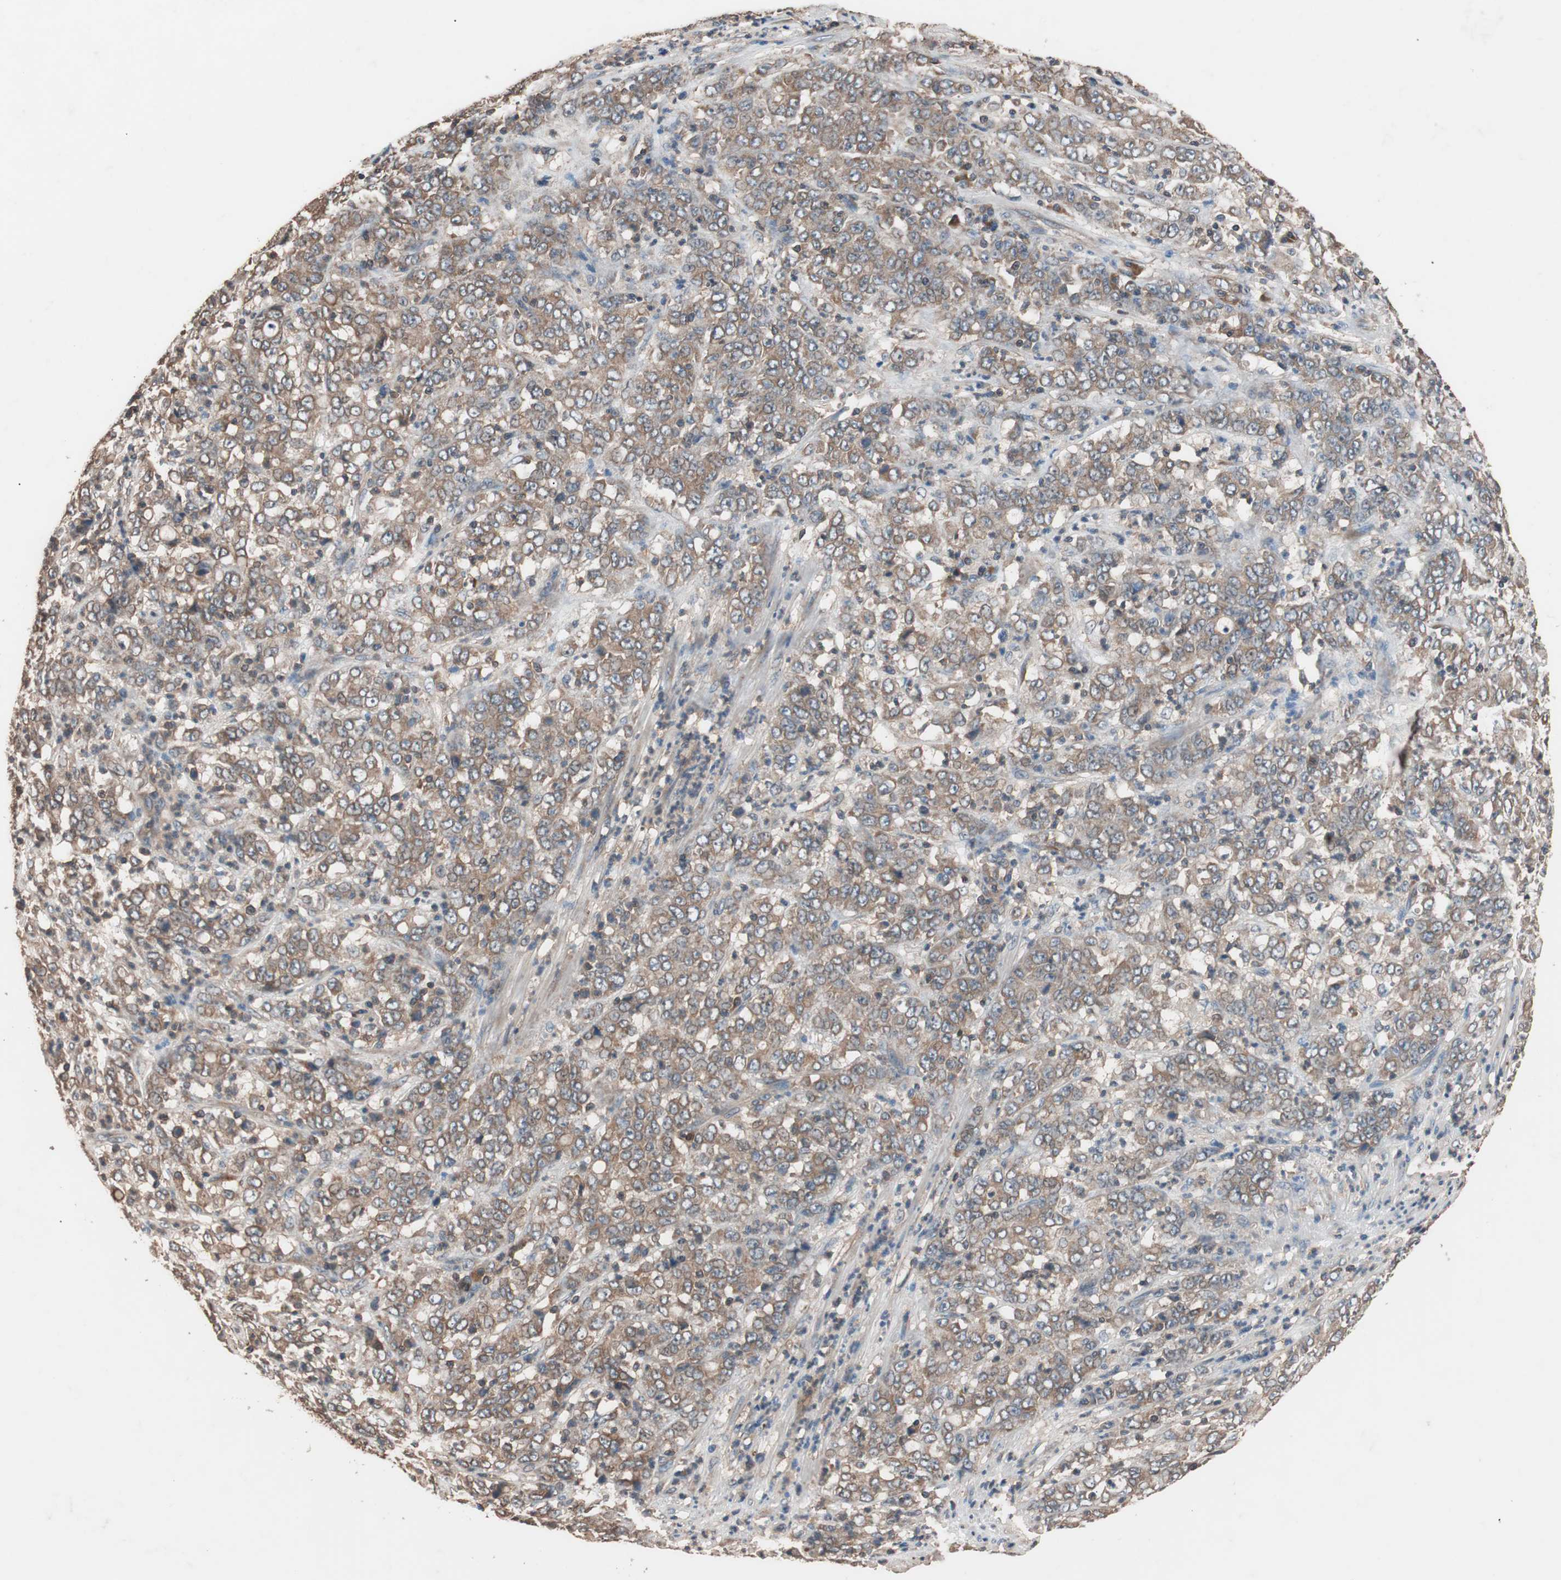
{"staining": {"intensity": "moderate", "quantity": ">75%", "location": "cytoplasmic/membranous"}, "tissue": "stomach cancer", "cell_type": "Tumor cells", "image_type": "cancer", "snomed": [{"axis": "morphology", "description": "Adenocarcinoma, NOS"}, {"axis": "topography", "description": "Stomach, lower"}], "caption": "An image showing moderate cytoplasmic/membranous expression in about >75% of tumor cells in adenocarcinoma (stomach), as visualized by brown immunohistochemical staining.", "gene": "GLYCTK", "patient": {"sex": "female", "age": 71}}